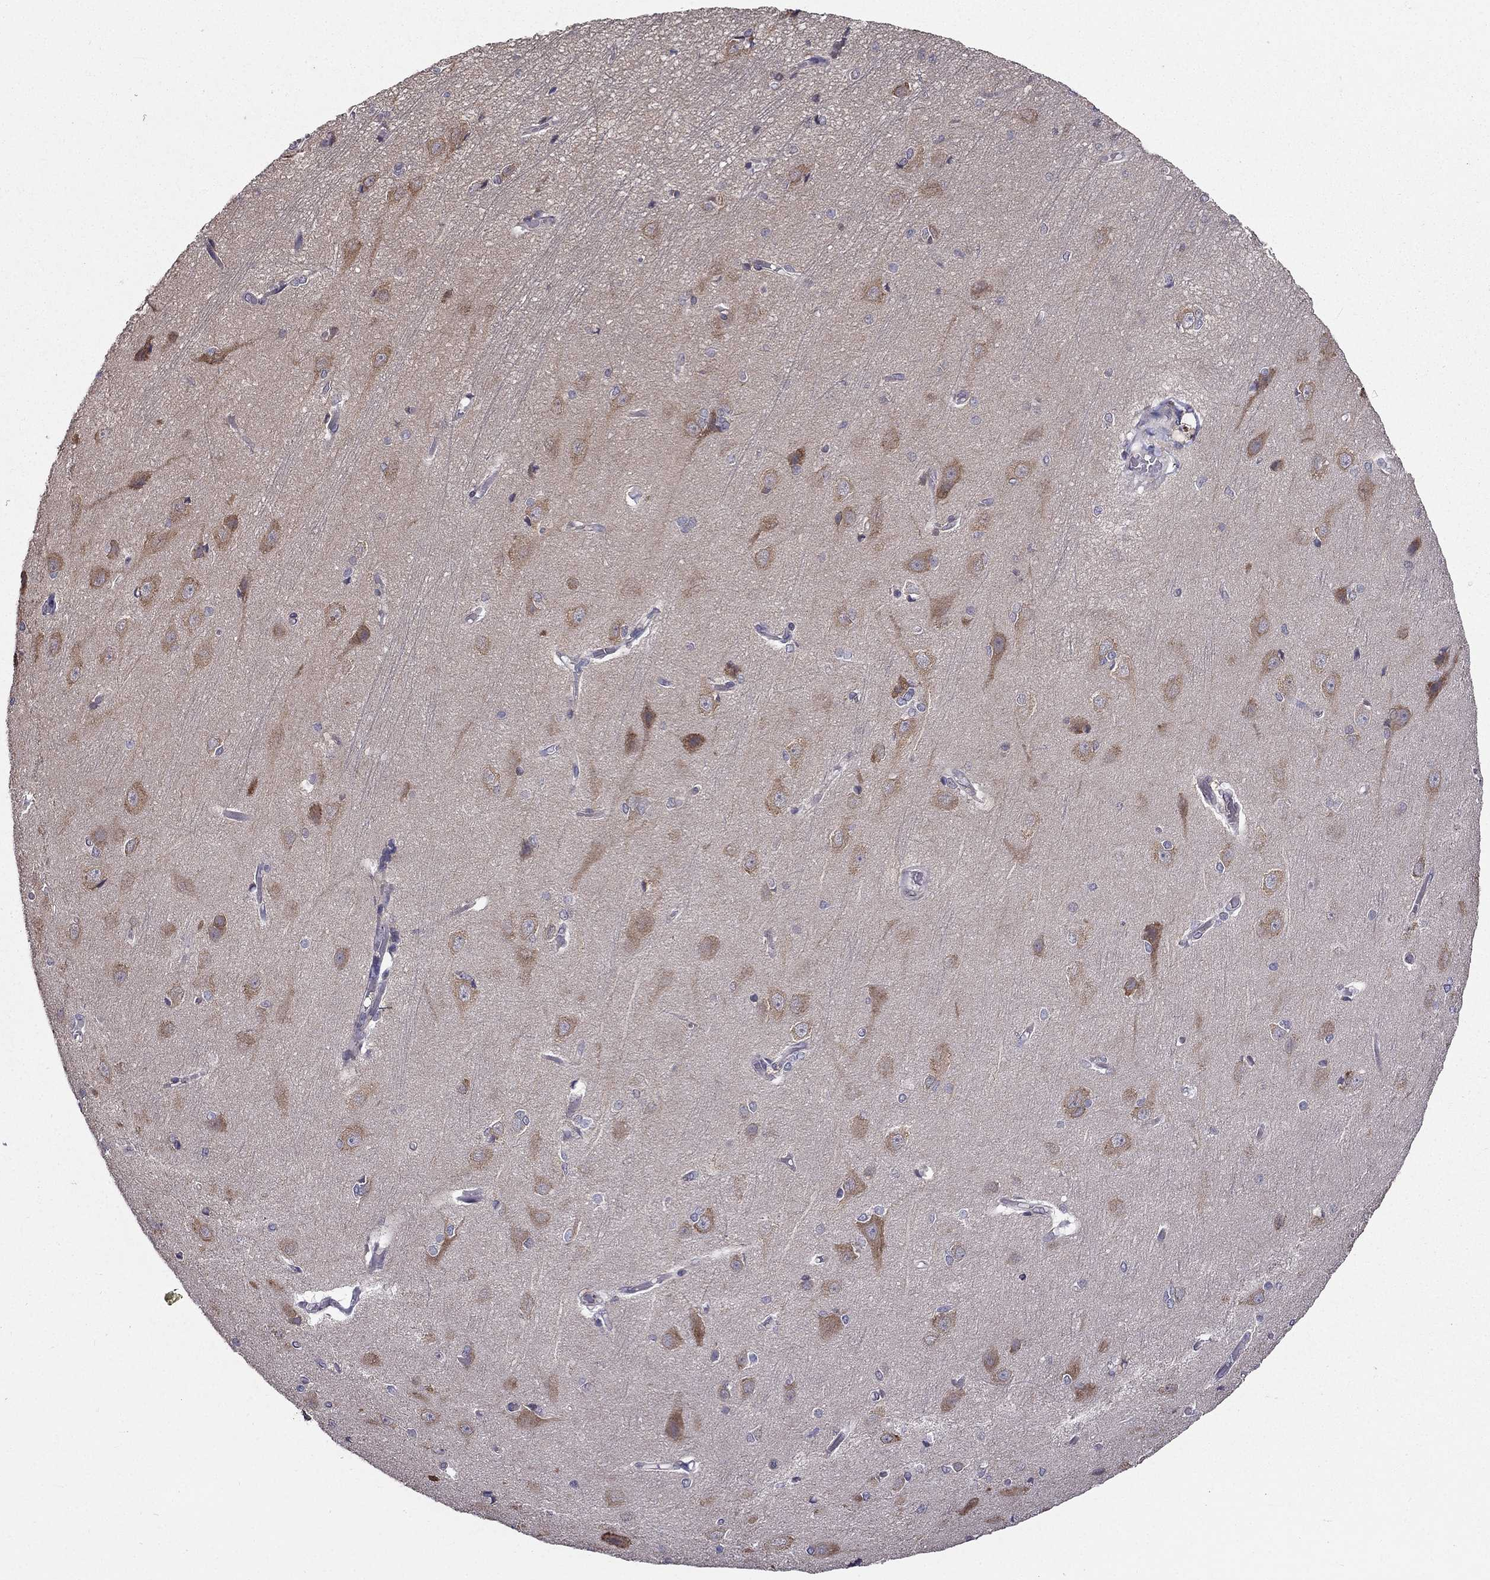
{"staining": {"intensity": "negative", "quantity": "none", "location": "none"}, "tissue": "cerebral cortex", "cell_type": "Endothelial cells", "image_type": "normal", "snomed": [{"axis": "morphology", "description": "Normal tissue, NOS"}, {"axis": "topography", "description": "Cerebral cortex"}], "caption": "Immunohistochemical staining of normal cerebral cortex shows no significant expression in endothelial cells.", "gene": "ARHGEF28", "patient": {"sex": "male", "age": 37}}